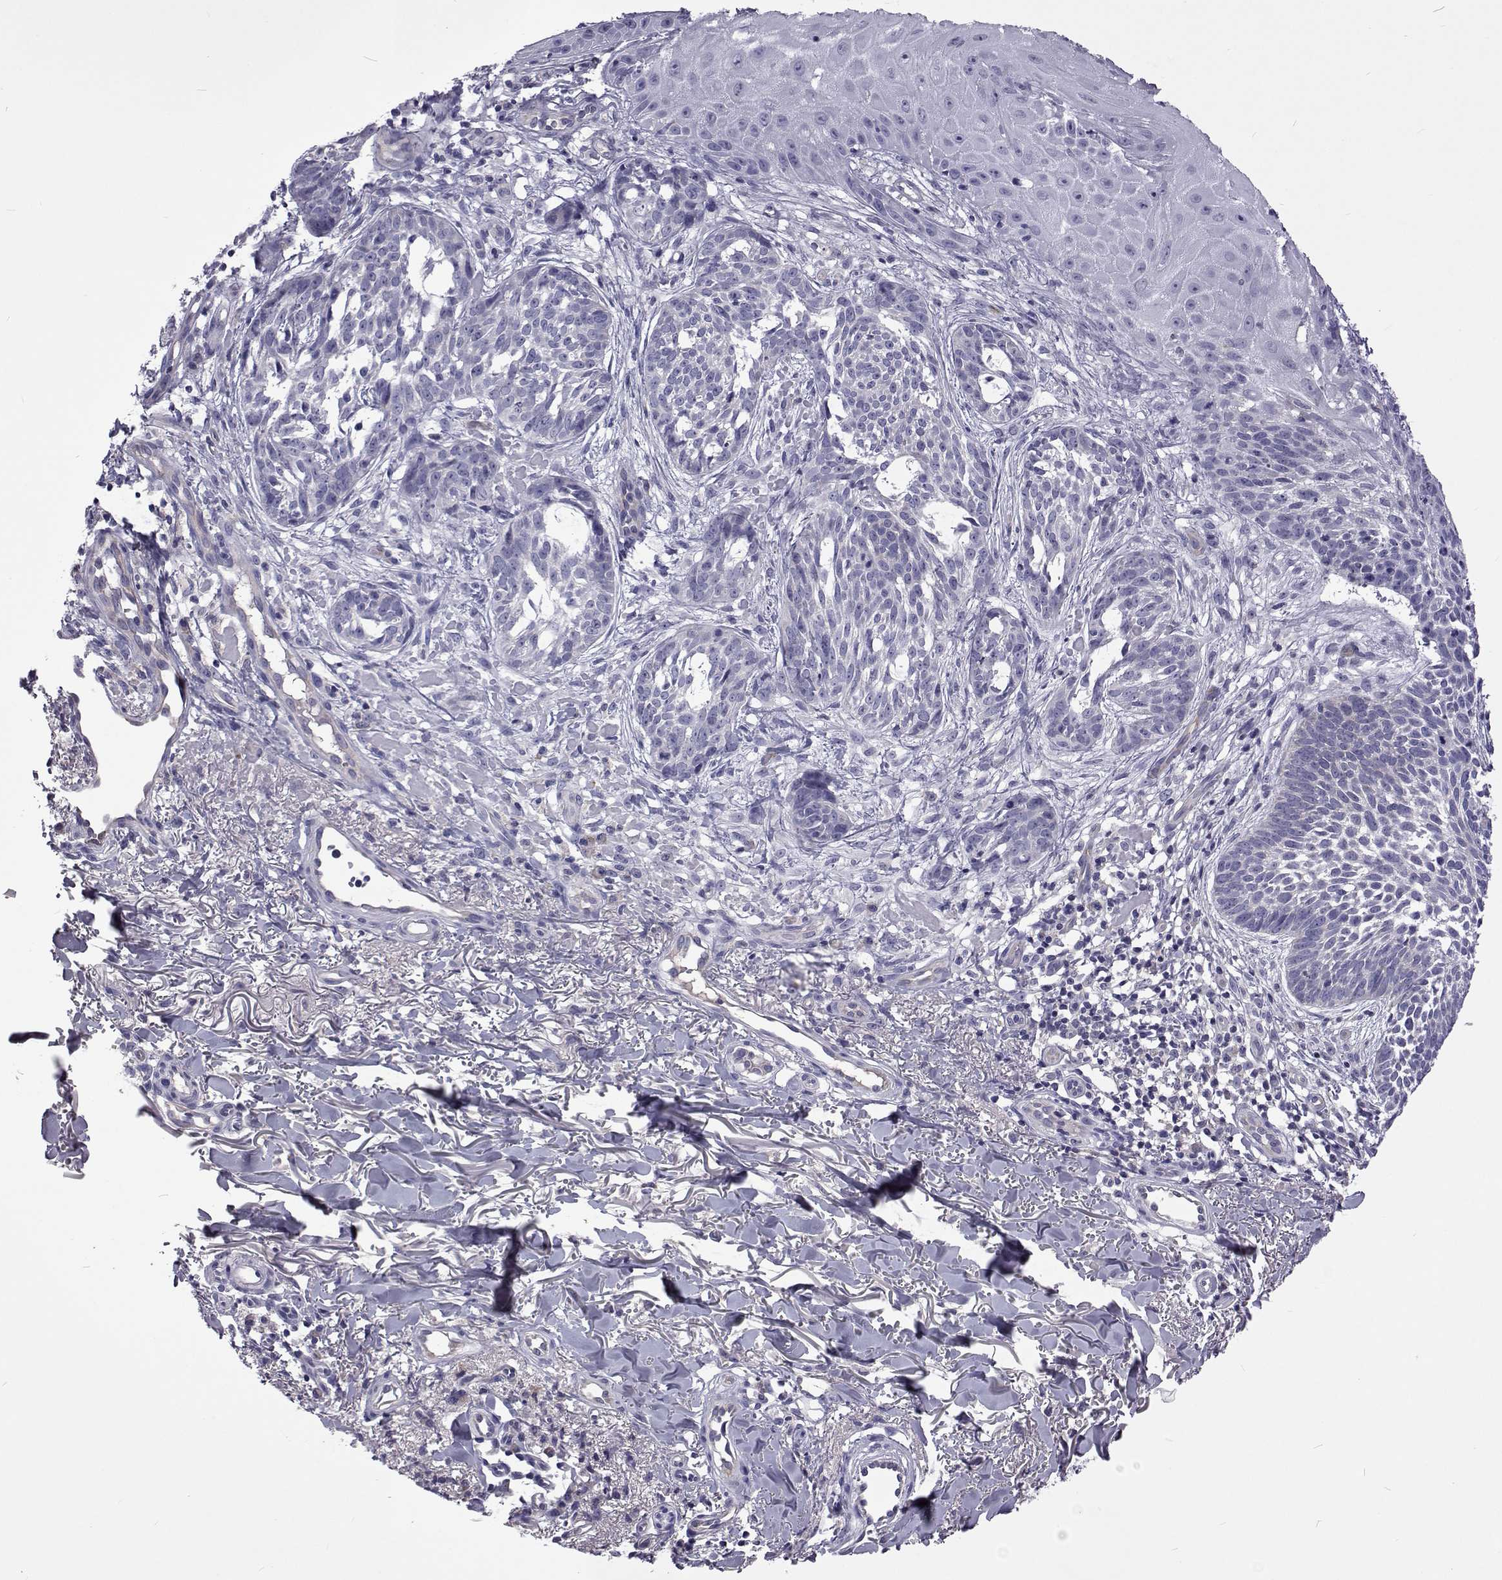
{"staining": {"intensity": "negative", "quantity": "none", "location": "none"}, "tissue": "skin cancer", "cell_type": "Tumor cells", "image_type": "cancer", "snomed": [{"axis": "morphology", "description": "Basal cell carcinoma"}, {"axis": "topography", "description": "Skin"}], "caption": "Tumor cells are negative for protein expression in human skin basal cell carcinoma.", "gene": "TCF15", "patient": {"sex": "male", "age": 88}}